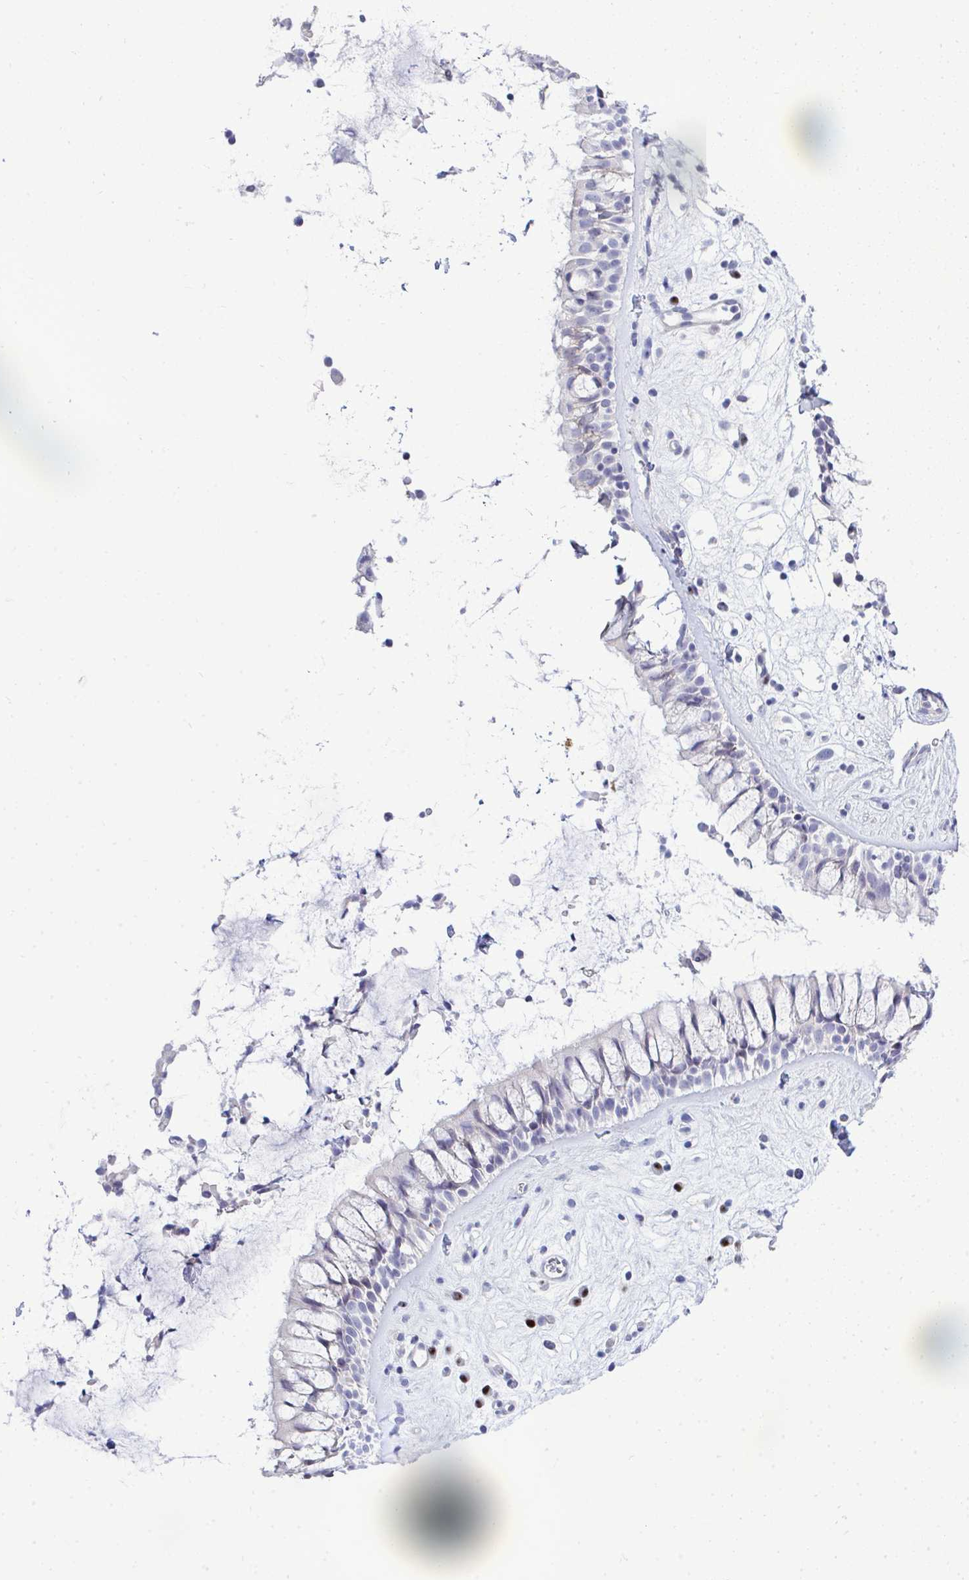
{"staining": {"intensity": "negative", "quantity": "none", "location": "none"}, "tissue": "nasopharynx", "cell_type": "Respiratory epithelial cells", "image_type": "normal", "snomed": [{"axis": "morphology", "description": "Normal tissue, NOS"}, {"axis": "topography", "description": "Nasopharynx"}], "caption": "Histopathology image shows no protein staining in respiratory epithelial cells of normal nasopharynx.", "gene": "SLC25A51", "patient": {"sex": "male", "age": 32}}